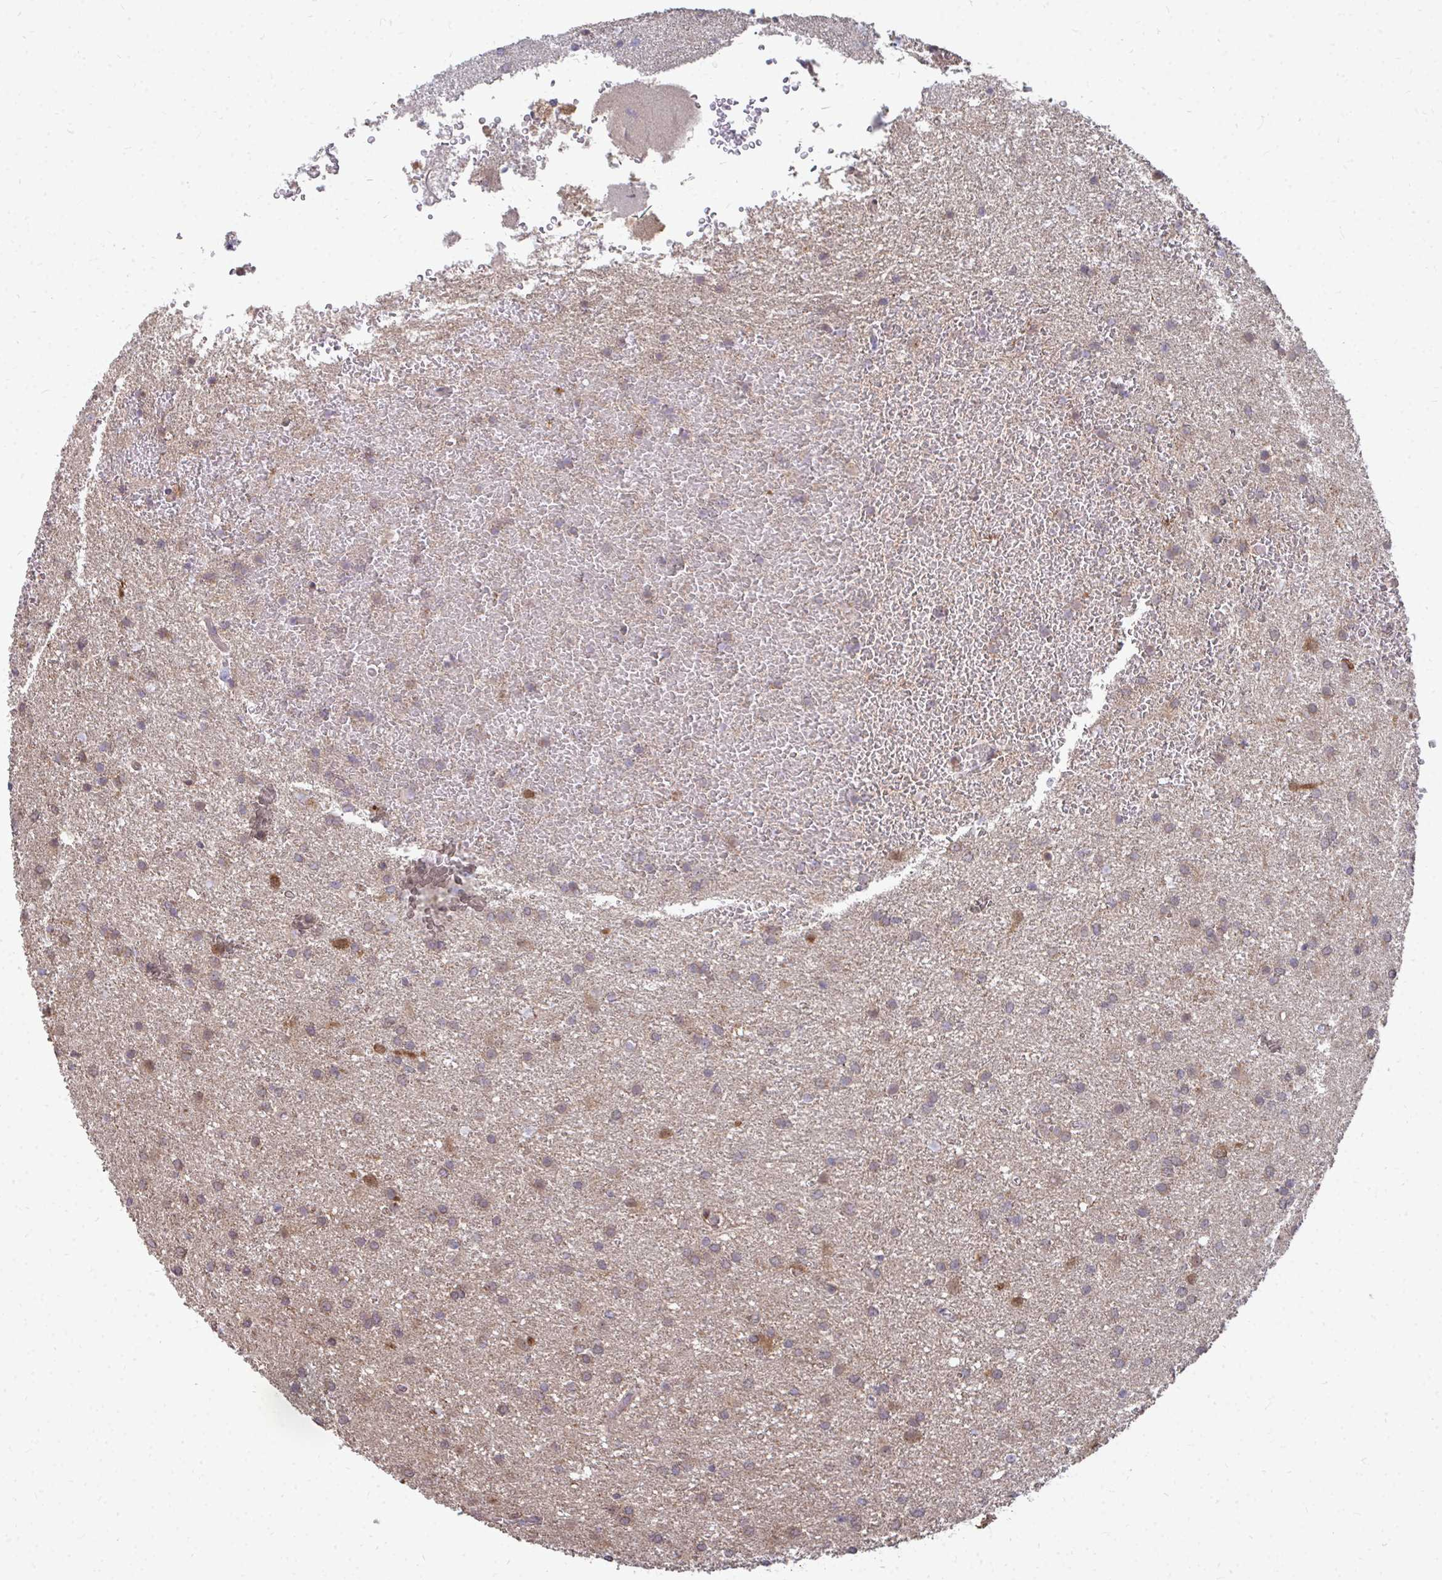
{"staining": {"intensity": "weak", "quantity": "25%-75%", "location": "cytoplasmic/membranous"}, "tissue": "glioma", "cell_type": "Tumor cells", "image_type": "cancer", "snomed": [{"axis": "morphology", "description": "Glioma, malignant, High grade"}, {"axis": "topography", "description": "Brain"}], "caption": "The photomicrograph reveals immunohistochemical staining of malignant glioma (high-grade). There is weak cytoplasmic/membranous staining is seen in about 25%-75% of tumor cells.", "gene": "DNAJA2", "patient": {"sex": "female", "age": 50}}